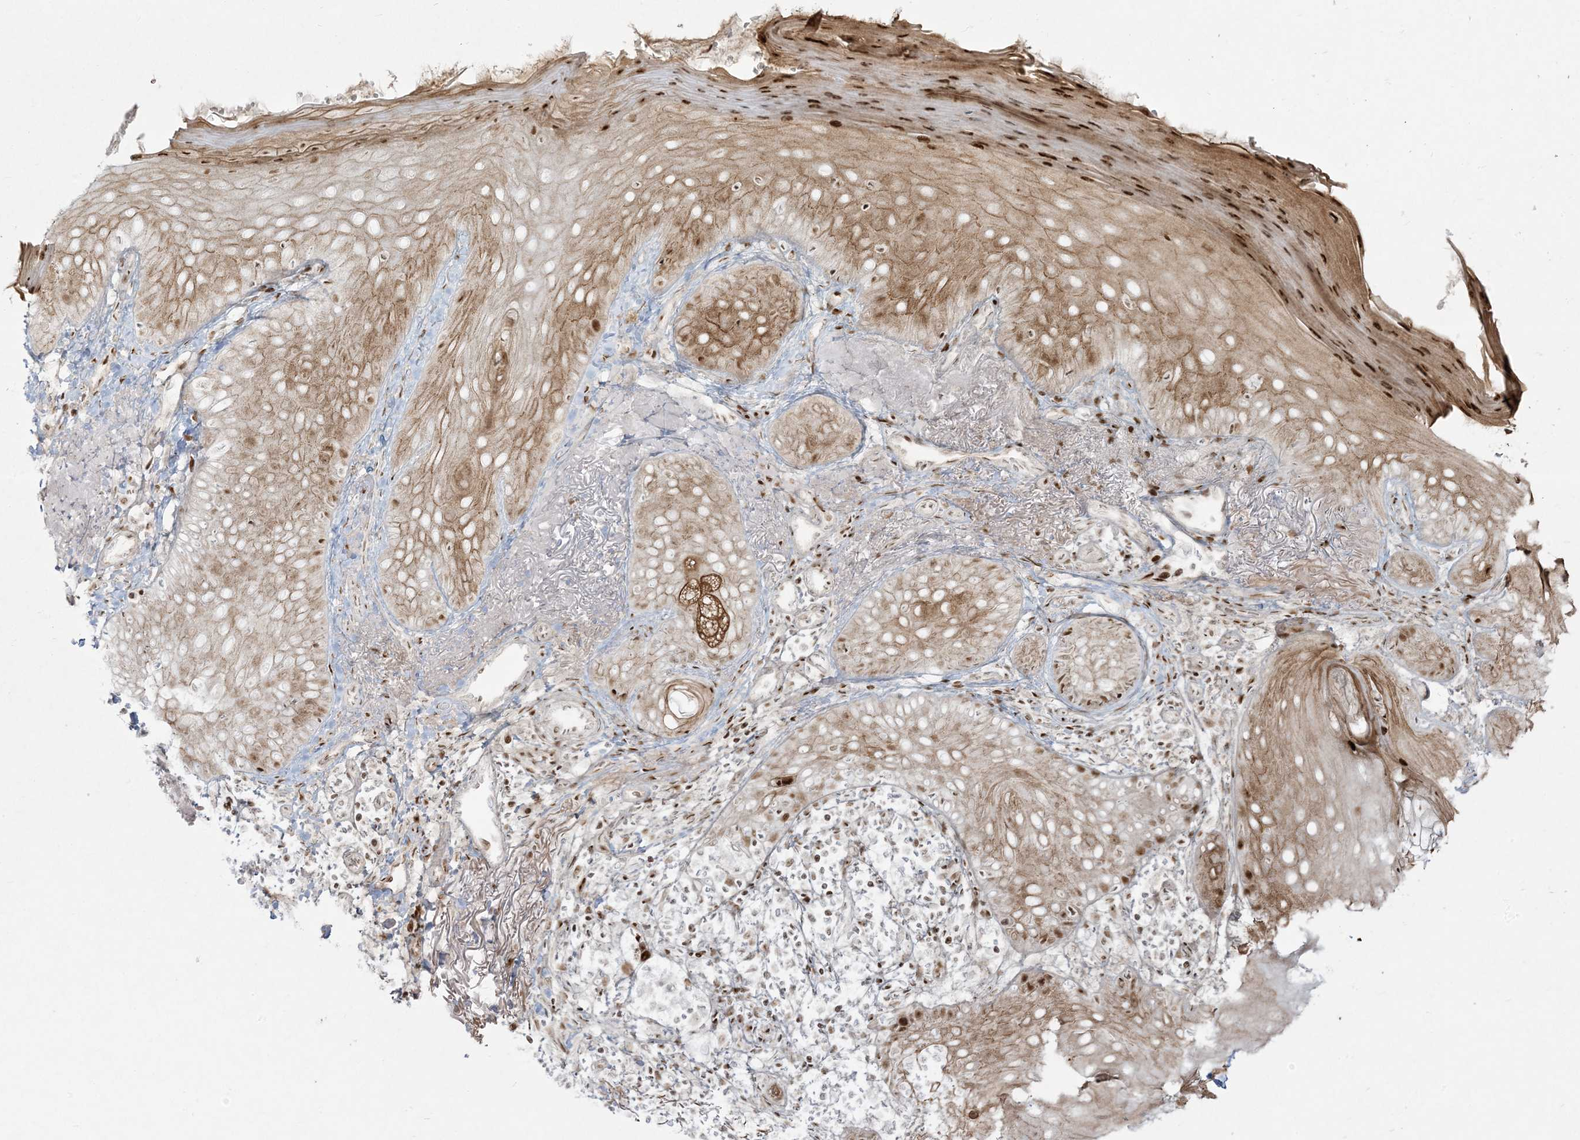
{"staining": {"intensity": "strong", "quantity": "25%-75%", "location": "nuclear"}, "tissue": "skin", "cell_type": "Fibroblasts", "image_type": "normal", "snomed": [{"axis": "morphology", "description": "Normal tissue, NOS"}, {"axis": "topography", "description": "Skin"}], "caption": "Skin stained with DAB (3,3'-diaminobenzidine) IHC exhibits high levels of strong nuclear positivity in about 25%-75% of fibroblasts.", "gene": "RBM10", "patient": {"sex": "male", "age": 57}}